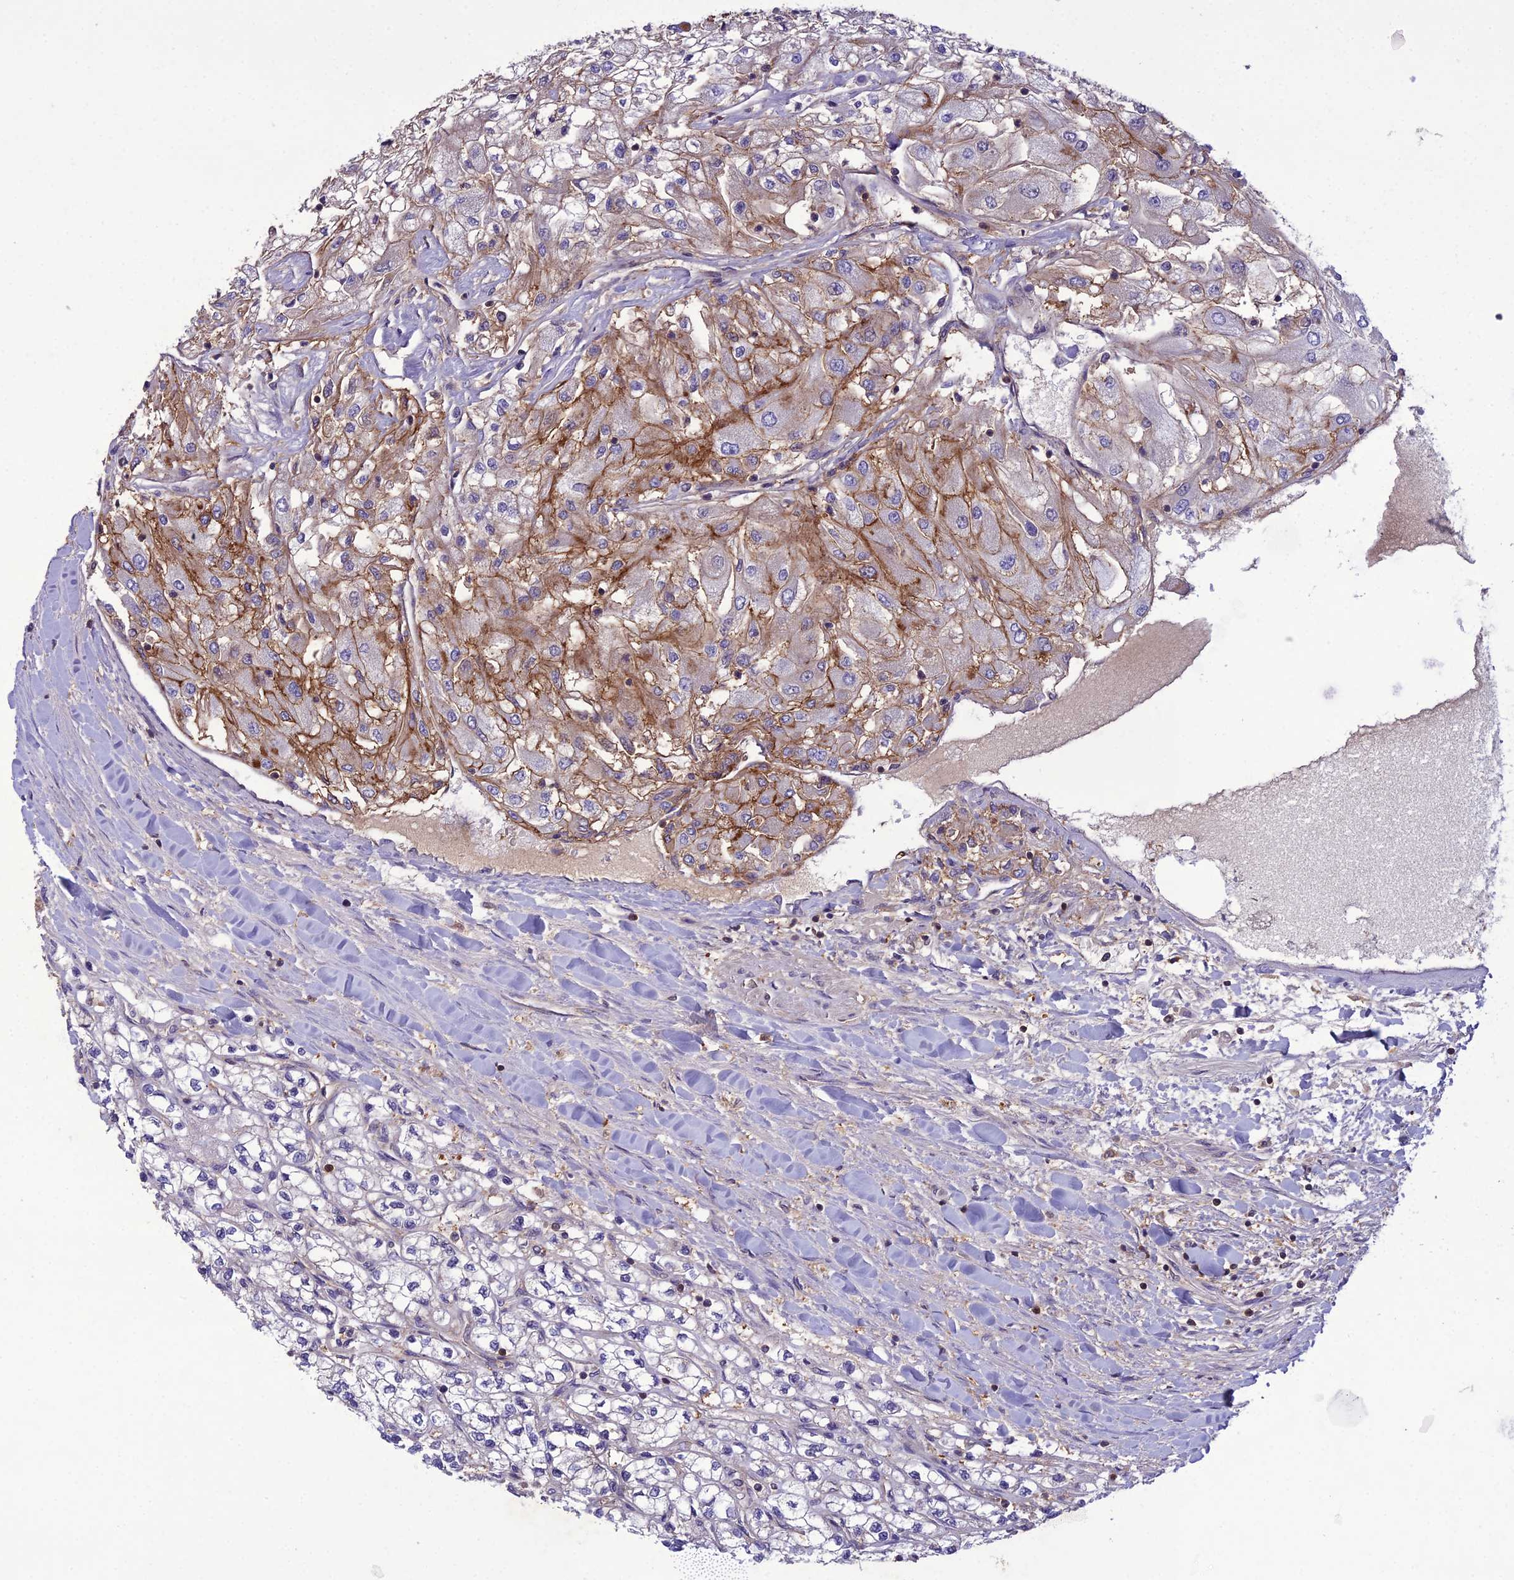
{"staining": {"intensity": "moderate", "quantity": "<25%", "location": "cytoplasmic/membranous"}, "tissue": "renal cancer", "cell_type": "Tumor cells", "image_type": "cancer", "snomed": [{"axis": "morphology", "description": "Adenocarcinoma, NOS"}, {"axis": "topography", "description": "Kidney"}], "caption": "A low amount of moderate cytoplasmic/membranous positivity is identified in about <25% of tumor cells in renal adenocarcinoma tissue.", "gene": "GDF6", "patient": {"sex": "male", "age": 80}}